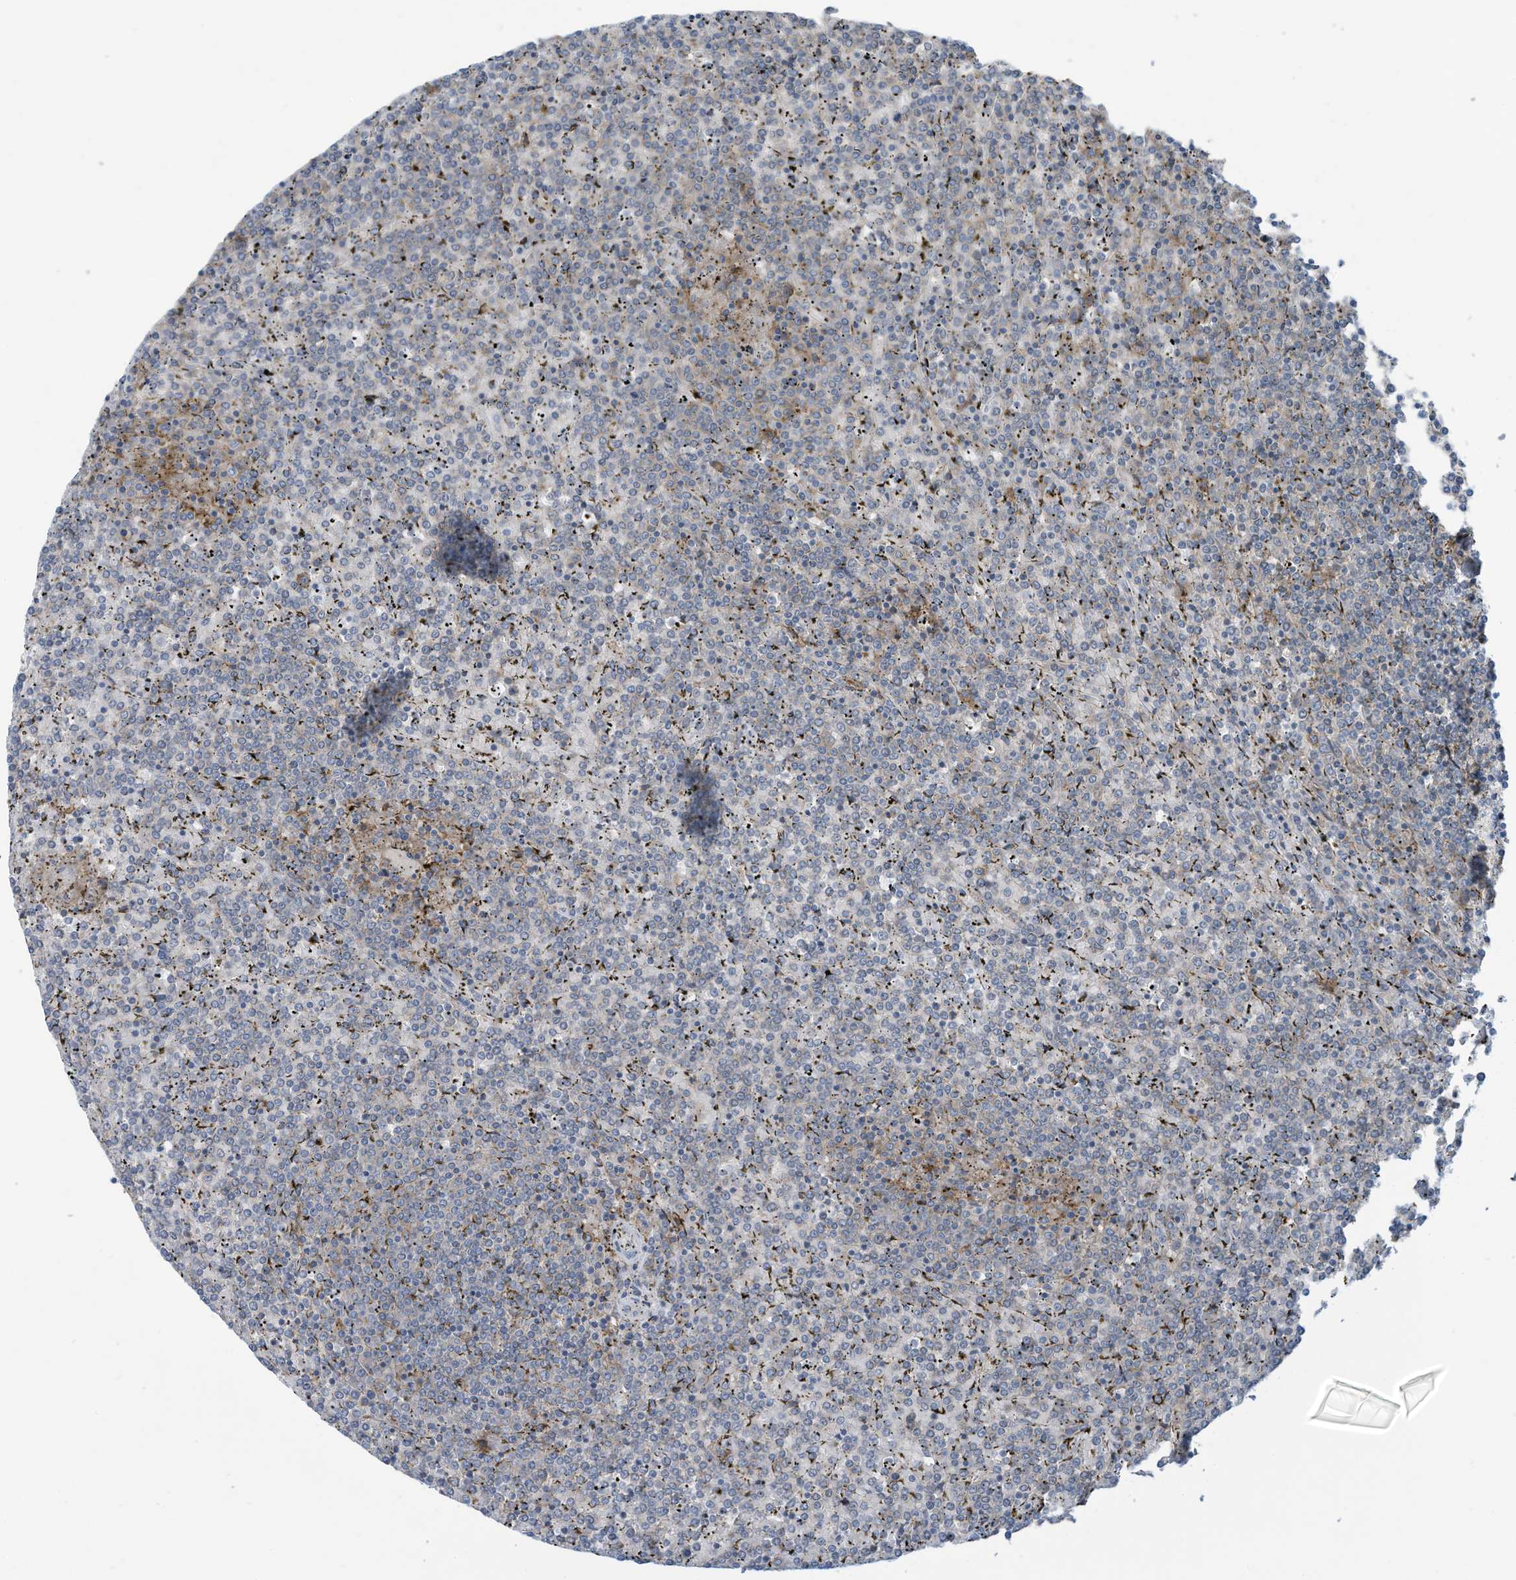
{"staining": {"intensity": "negative", "quantity": "none", "location": "none"}, "tissue": "lymphoma", "cell_type": "Tumor cells", "image_type": "cancer", "snomed": [{"axis": "morphology", "description": "Malignant lymphoma, non-Hodgkin's type, Low grade"}, {"axis": "topography", "description": "Spleen"}], "caption": "Tumor cells are negative for protein expression in human lymphoma.", "gene": "SLC1A5", "patient": {"sex": "female", "age": 19}}